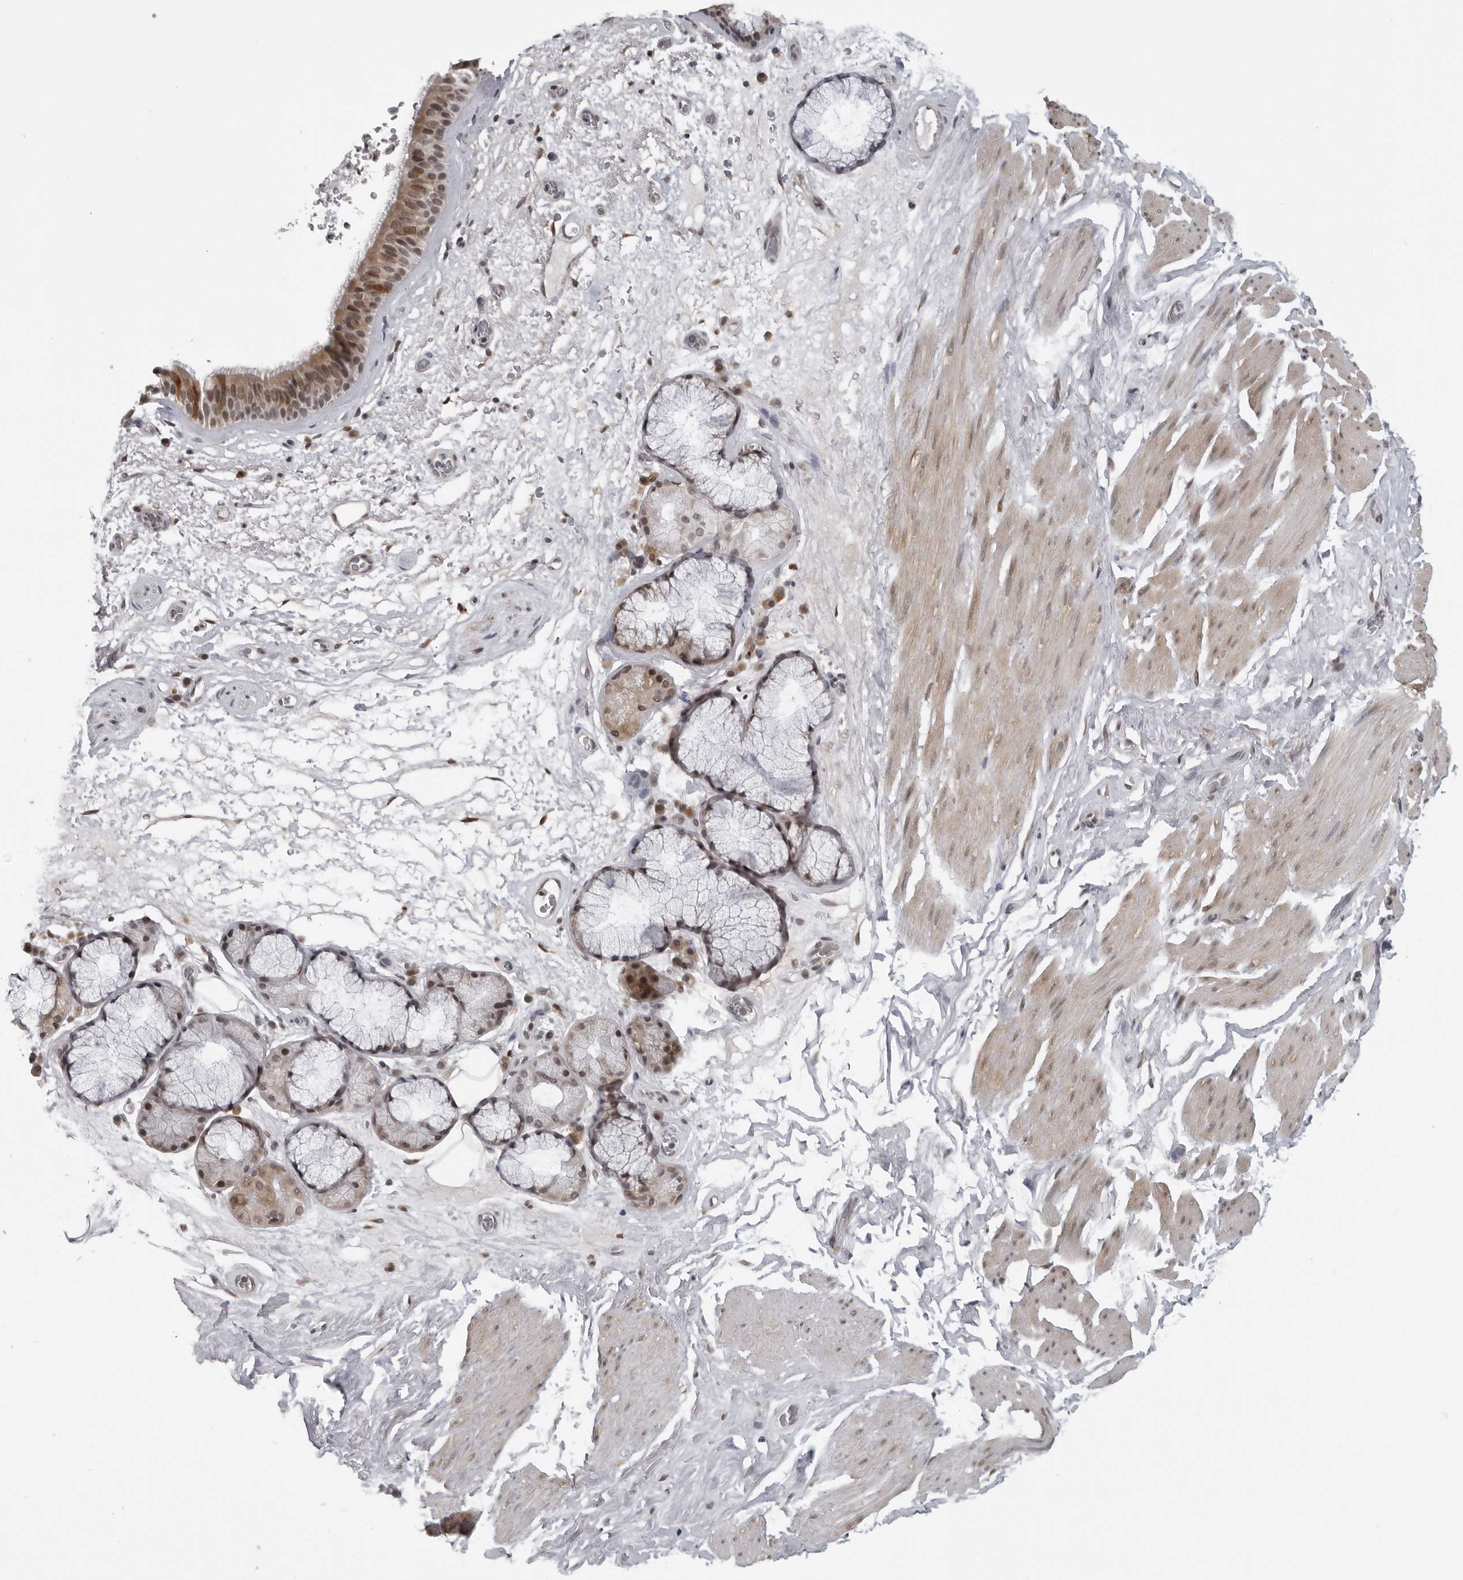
{"staining": {"intensity": "moderate", "quantity": "25%-75%", "location": "cytoplasmic/membranous,nuclear"}, "tissue": "bronchus", "cell_type": "Respiratory epithelial cells", "image_type": "normal", "snomed": [{"axis": "morphology", "description": "Normal tissue, NOS"}, {"axis": "topography", "description": "Cartilage tissue"}], "caption": "About 25%-75% of respiratory epithelial cells in benign bronchus exhibit moderate cytoplasmic/membranous,nuclear protein expression as visualized by brown immunohistochemical staining.", "gene": "MAF", "patient": {"sex": "female", "age": 63}}